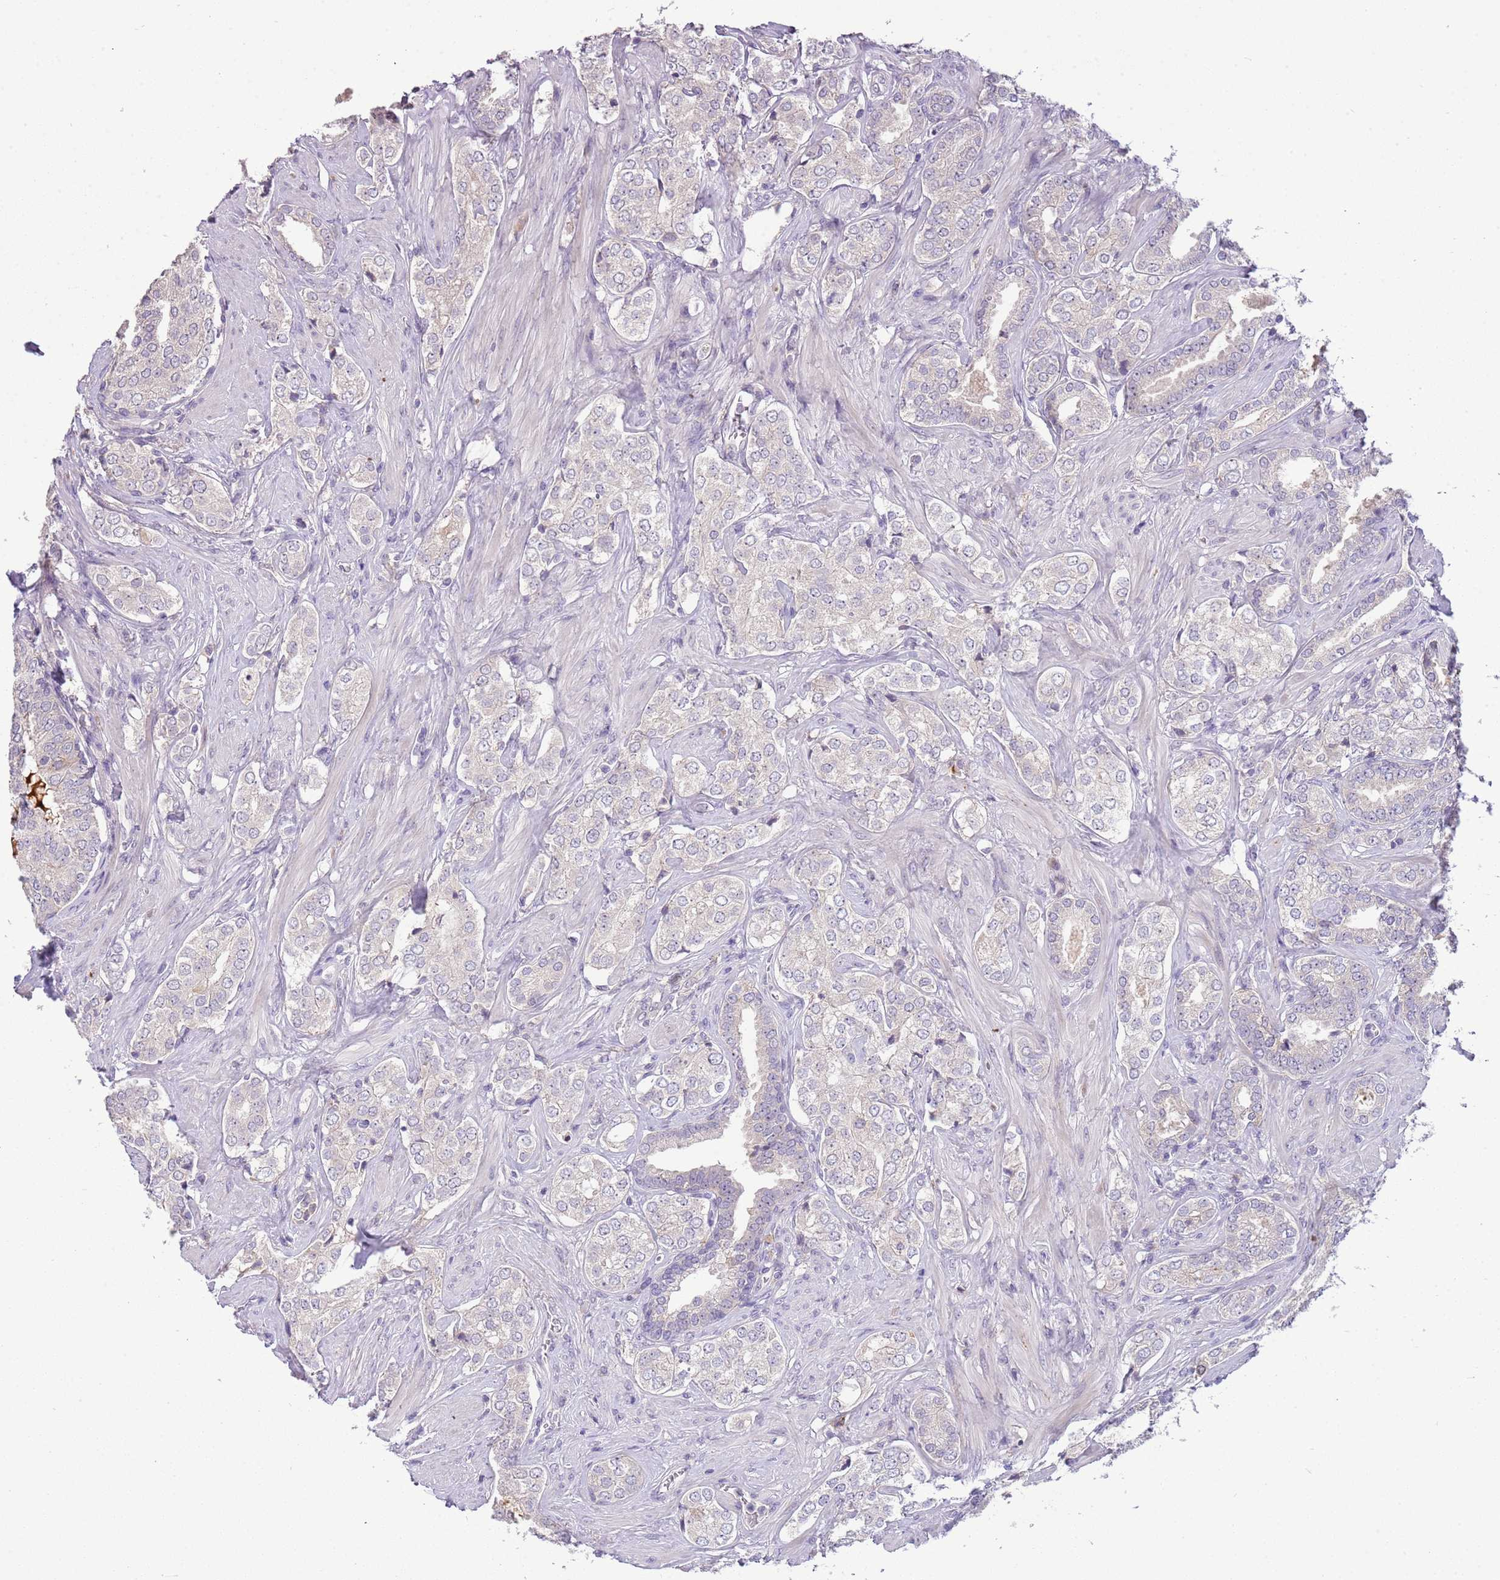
{"staining": {"intensity": "negative", "quantity": "none", "location": "none"}, "tissue": "prostate cancer", "cell_type": "Tumor cells", "image_type": "cancer", "snomed": [{"axis": "morphology", "description": "Adenocarcinoma, High grade"}, {"axis": "topography", "description": "Prostate"}], "caption": "This is a micrograph of immunohistochemistry staining of prostate cancer, which shows no staining in tumor cells.", "gene": "SCAMP5", "patient": {"sex": "male", "age": 71}}